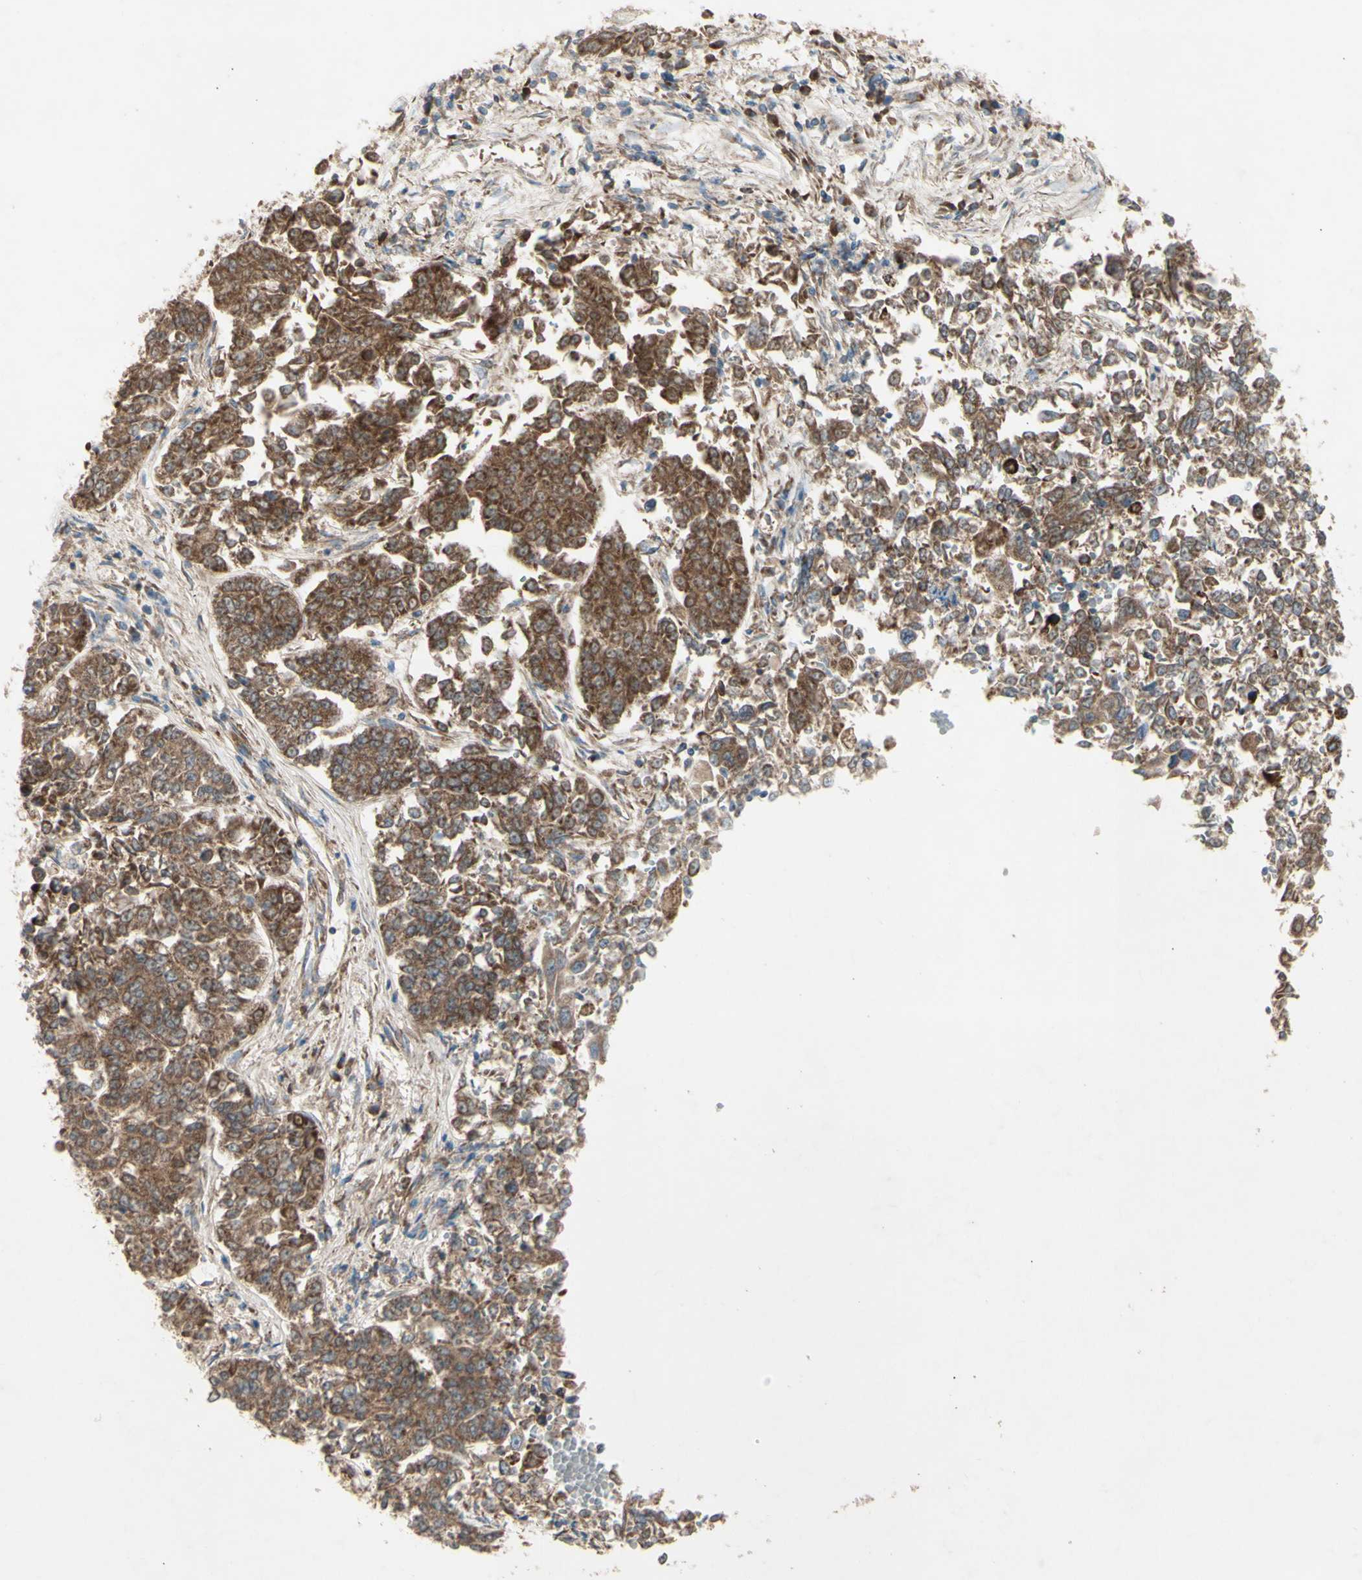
{"staining": {"intensity": "strong", "quantity": ">75%", "location": "cytoplasmic/membranous"}, "tissue": "lung cancer", "cell_type": "Tumor cells", "image_type": "cancer", "snomed": [{"axis": "morphology", "description": "Adenocarcinoma, NOS"}, {"axis": "topography", "description": "Lung"}], "caption": "This is an image of immunohistochemistry staining of lung cancer, which shows strong expression in the cytoplasmic/membranous of tumor cells.", "gene": "RHOT1", "patient": {"sex": "male", "age": 84}}